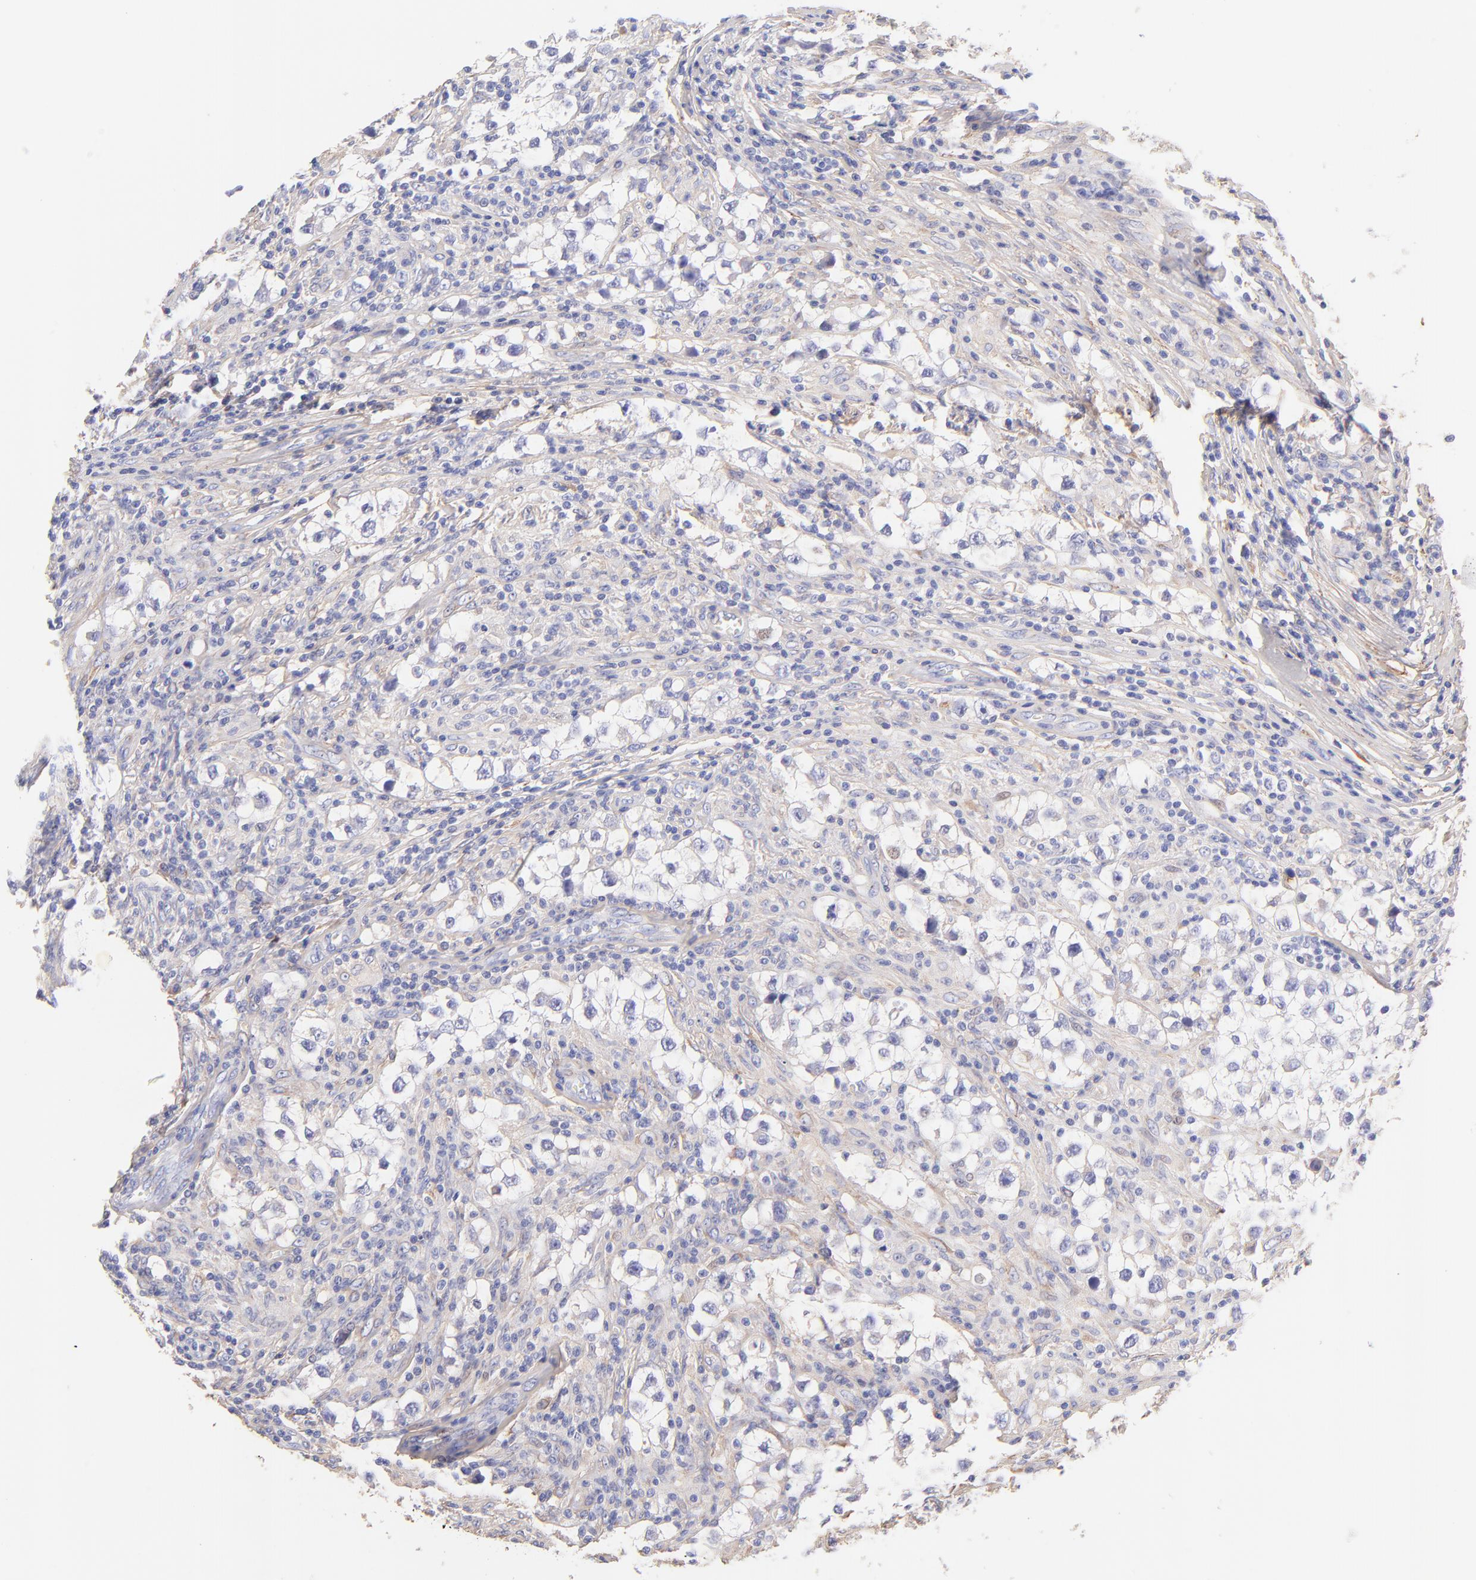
{"staining": {"intensity": "negative", "quantity": "none", "location": "none"}, "tissue": "testis cancer", "cell_type": "Tumor cells", "image_type": "cancer", "snomed": [{"axis": "morphology", "description": "Seminoma, NOS"}, {"axis": "topography", "description": "Testis"}], "caption": "The micrograph exhibits no significant positivity in tumor cells of testis seminoma. The staining was performed using DAB (3,3'-diaminobenzidine) to visualize the protein expression in brown, while the nuclei were stained in blue with hematoxylin (Magnification: 20x).", "gene": "BGN", "patient": {"sex": "male", "age": 32}}